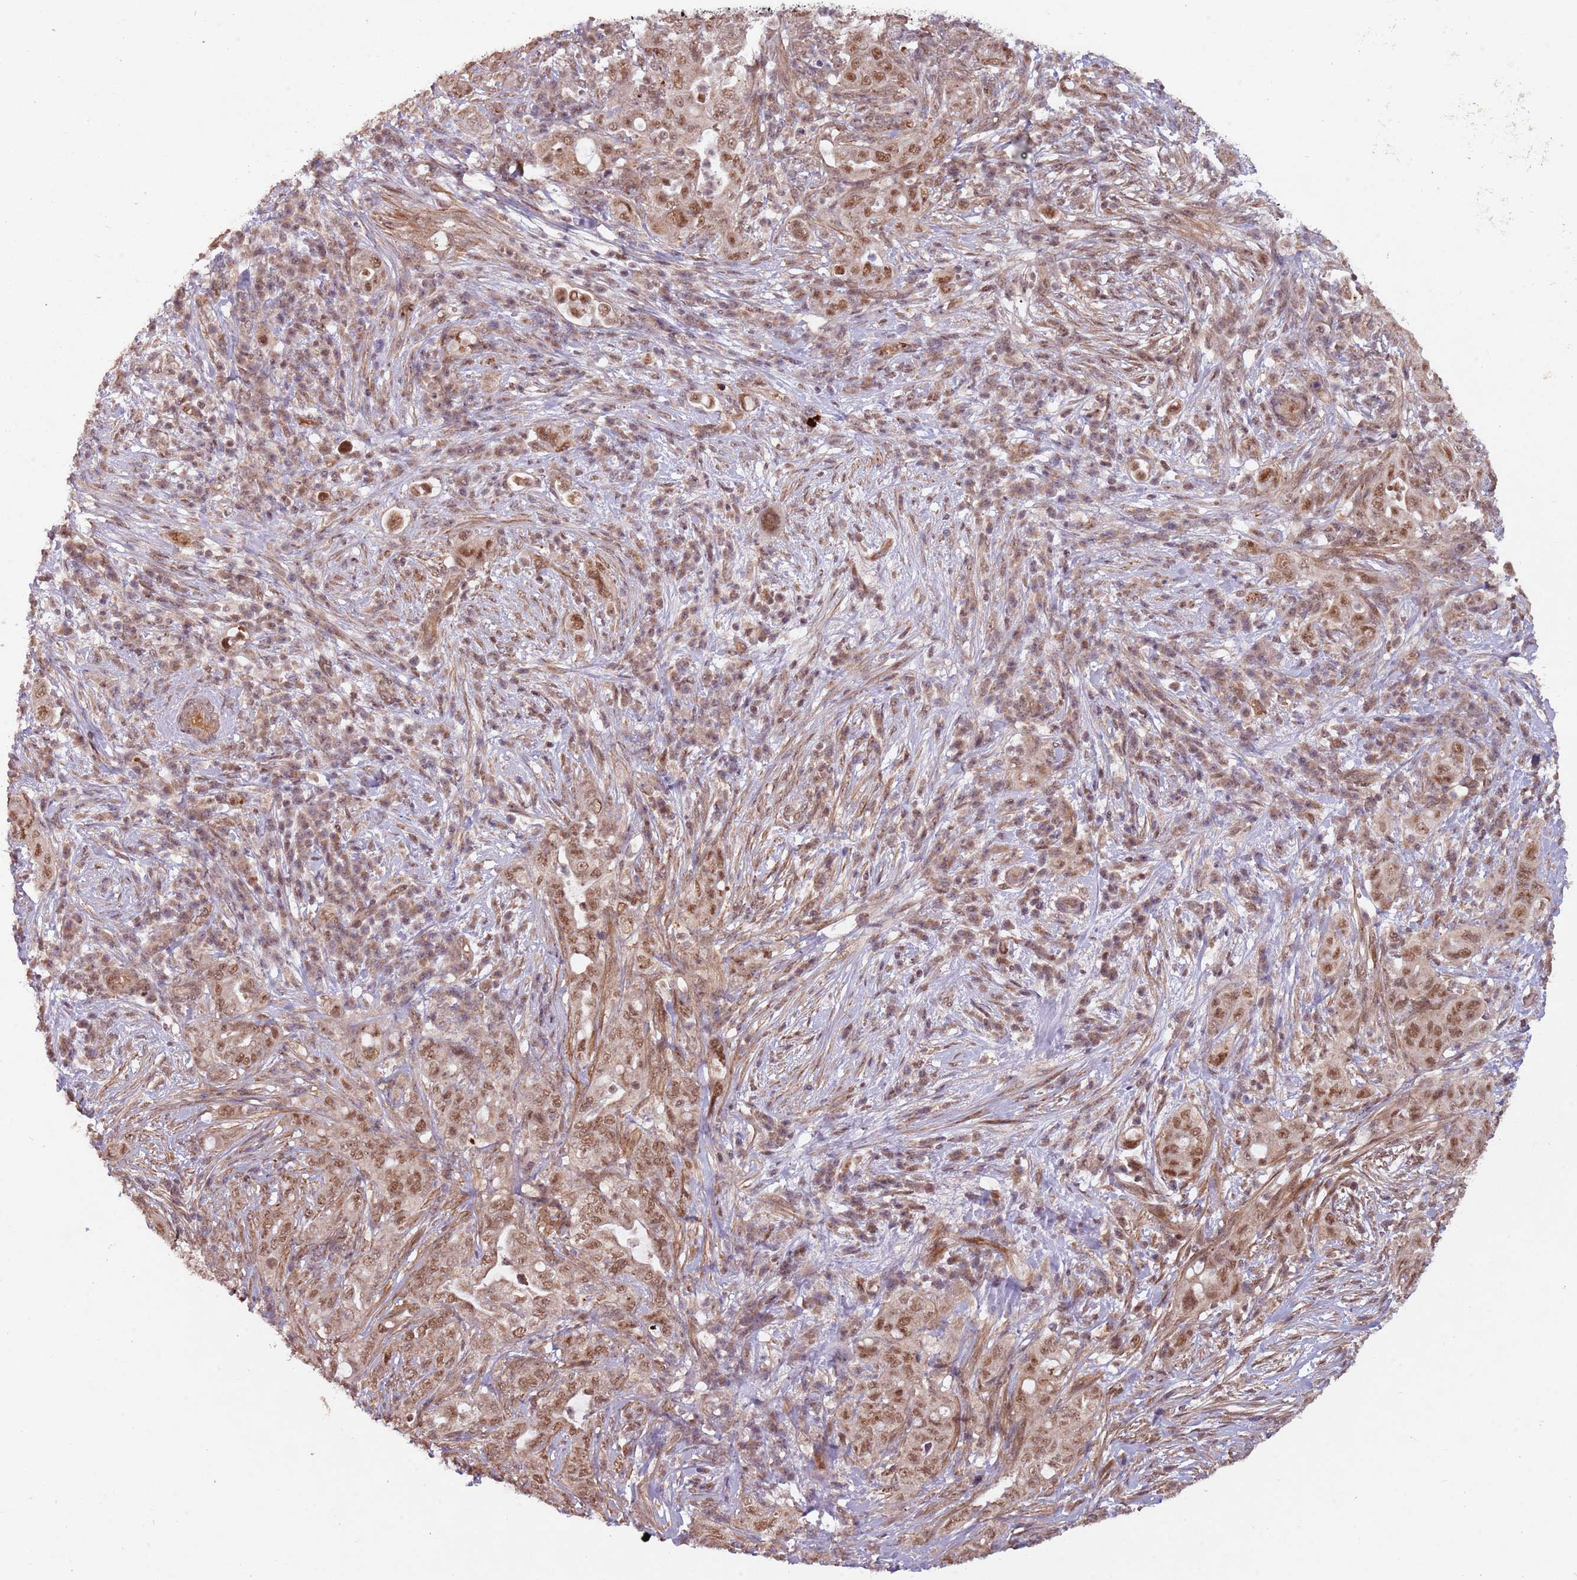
{"staining": {"intensity": "moderate", "quantity": ">75%", "location": "nuclear"}, "tissue": "pancreatic cancer", "cell_type": "Tumor cells", "image_type": "cancer", "snomed": [{"axis": "morphology", "description": "Normal tissue, NOS"}, {"axis": "morphology", "description": "Adenocarcinoma, NOS"}, {"axis": "topography", "description": "Lymph node"}, {"axis": "topography", "description": "Pancreas"}], "caption": "The immunohistochemical stain highlights moderate nuclear positivity in tumor cells of adenocarcinoma (pancreatic) tissue.", "gene": "SUDS3", "patient": {"sex": "female", "age": 67}}